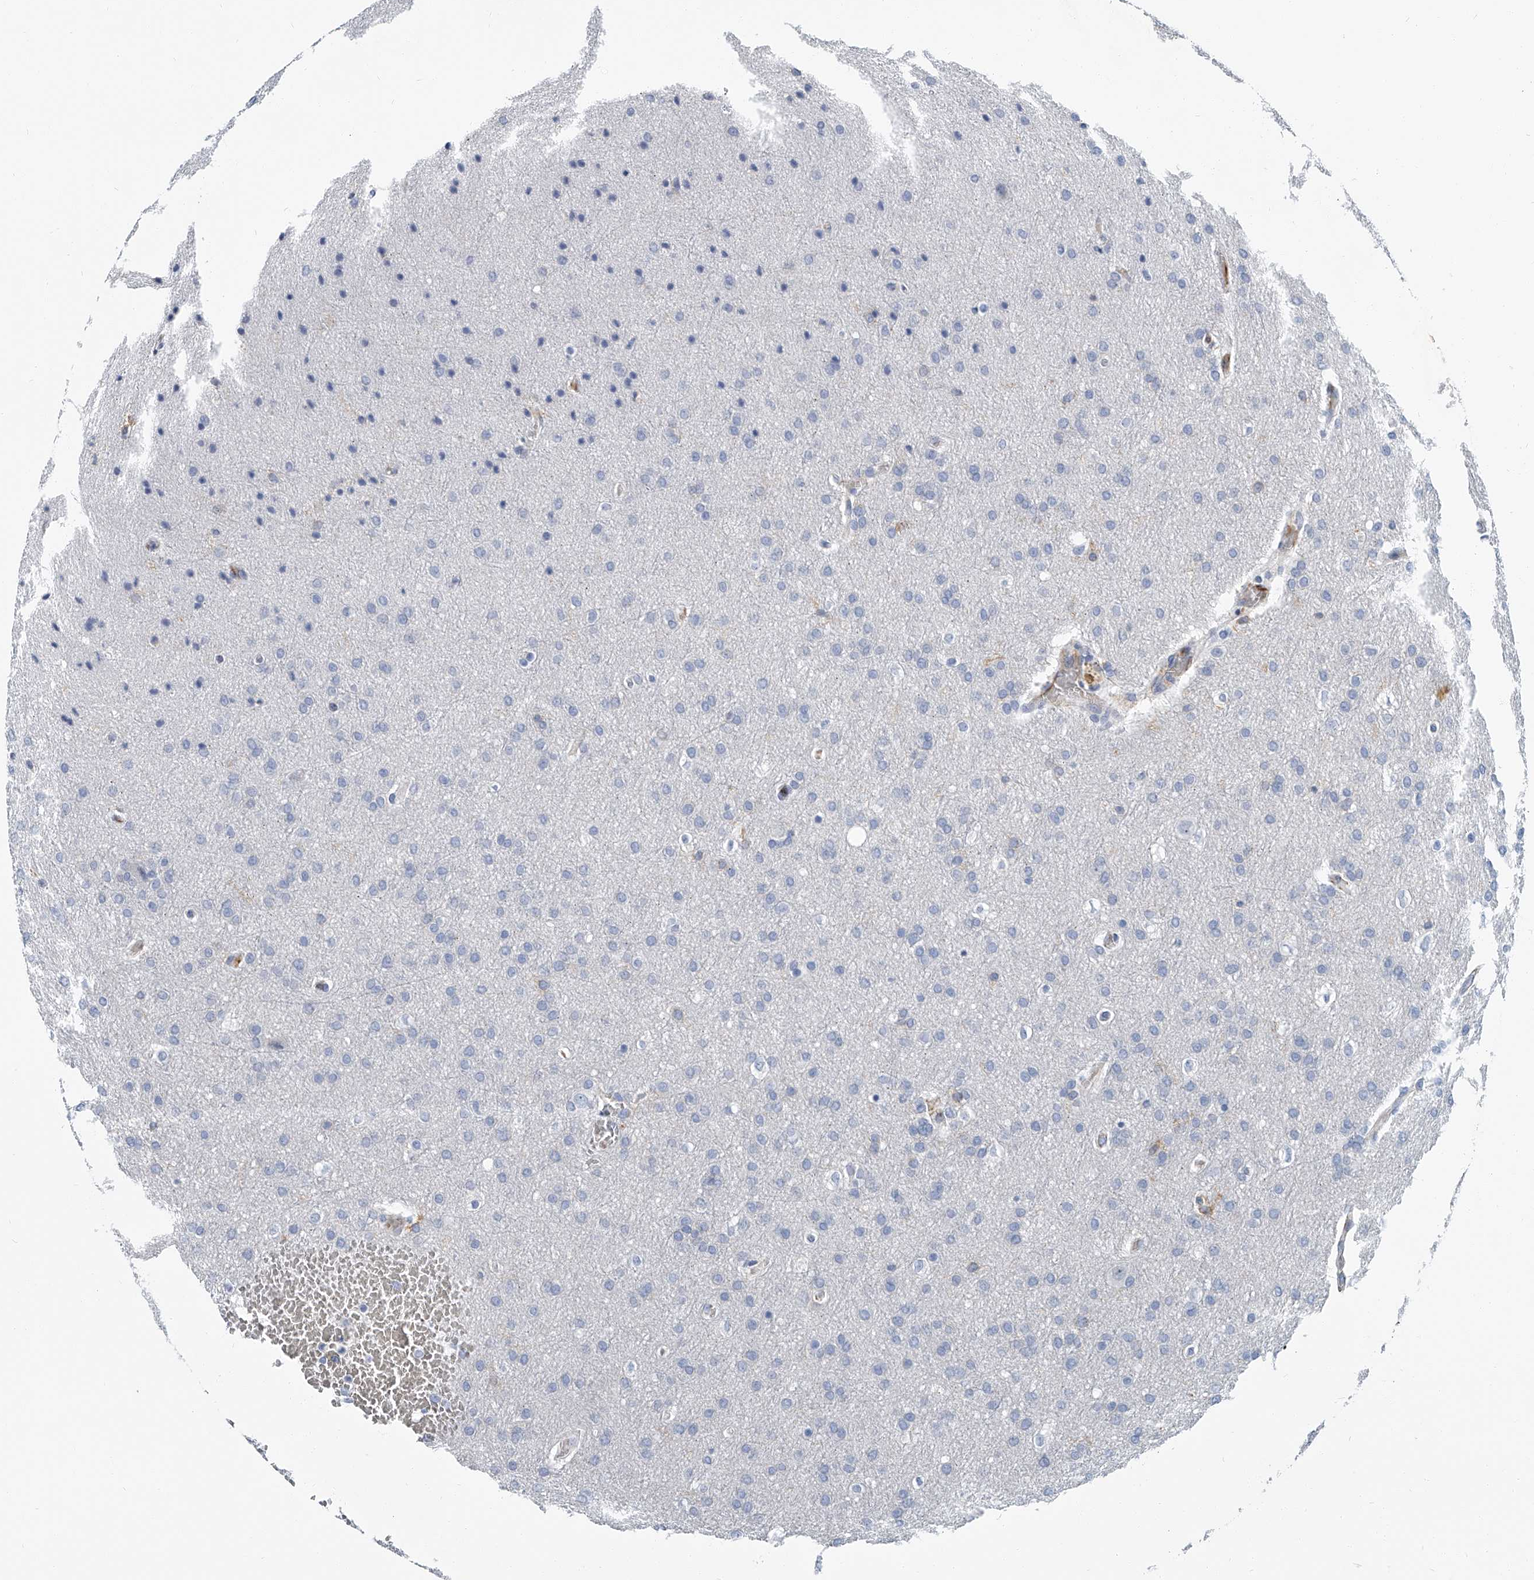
{"staining": {"intensity": "negative", "quantity": "none", "location": "none"}, "tissue": "glioma", "cell_type": "Tumor cells", "image_type": "cancer", "snomed": [{"axis": "morphology", "description": "Glioma, malignant, Low grade"}, {"axis": "topography", "description": "Brain"}], "caption": "There is no significant staining in tumor cells of malignant low-grade glioma. Nuclei are stained in blue.", "gene": "KIRREL1", "patient": {"sex": "female", "age": 37}}